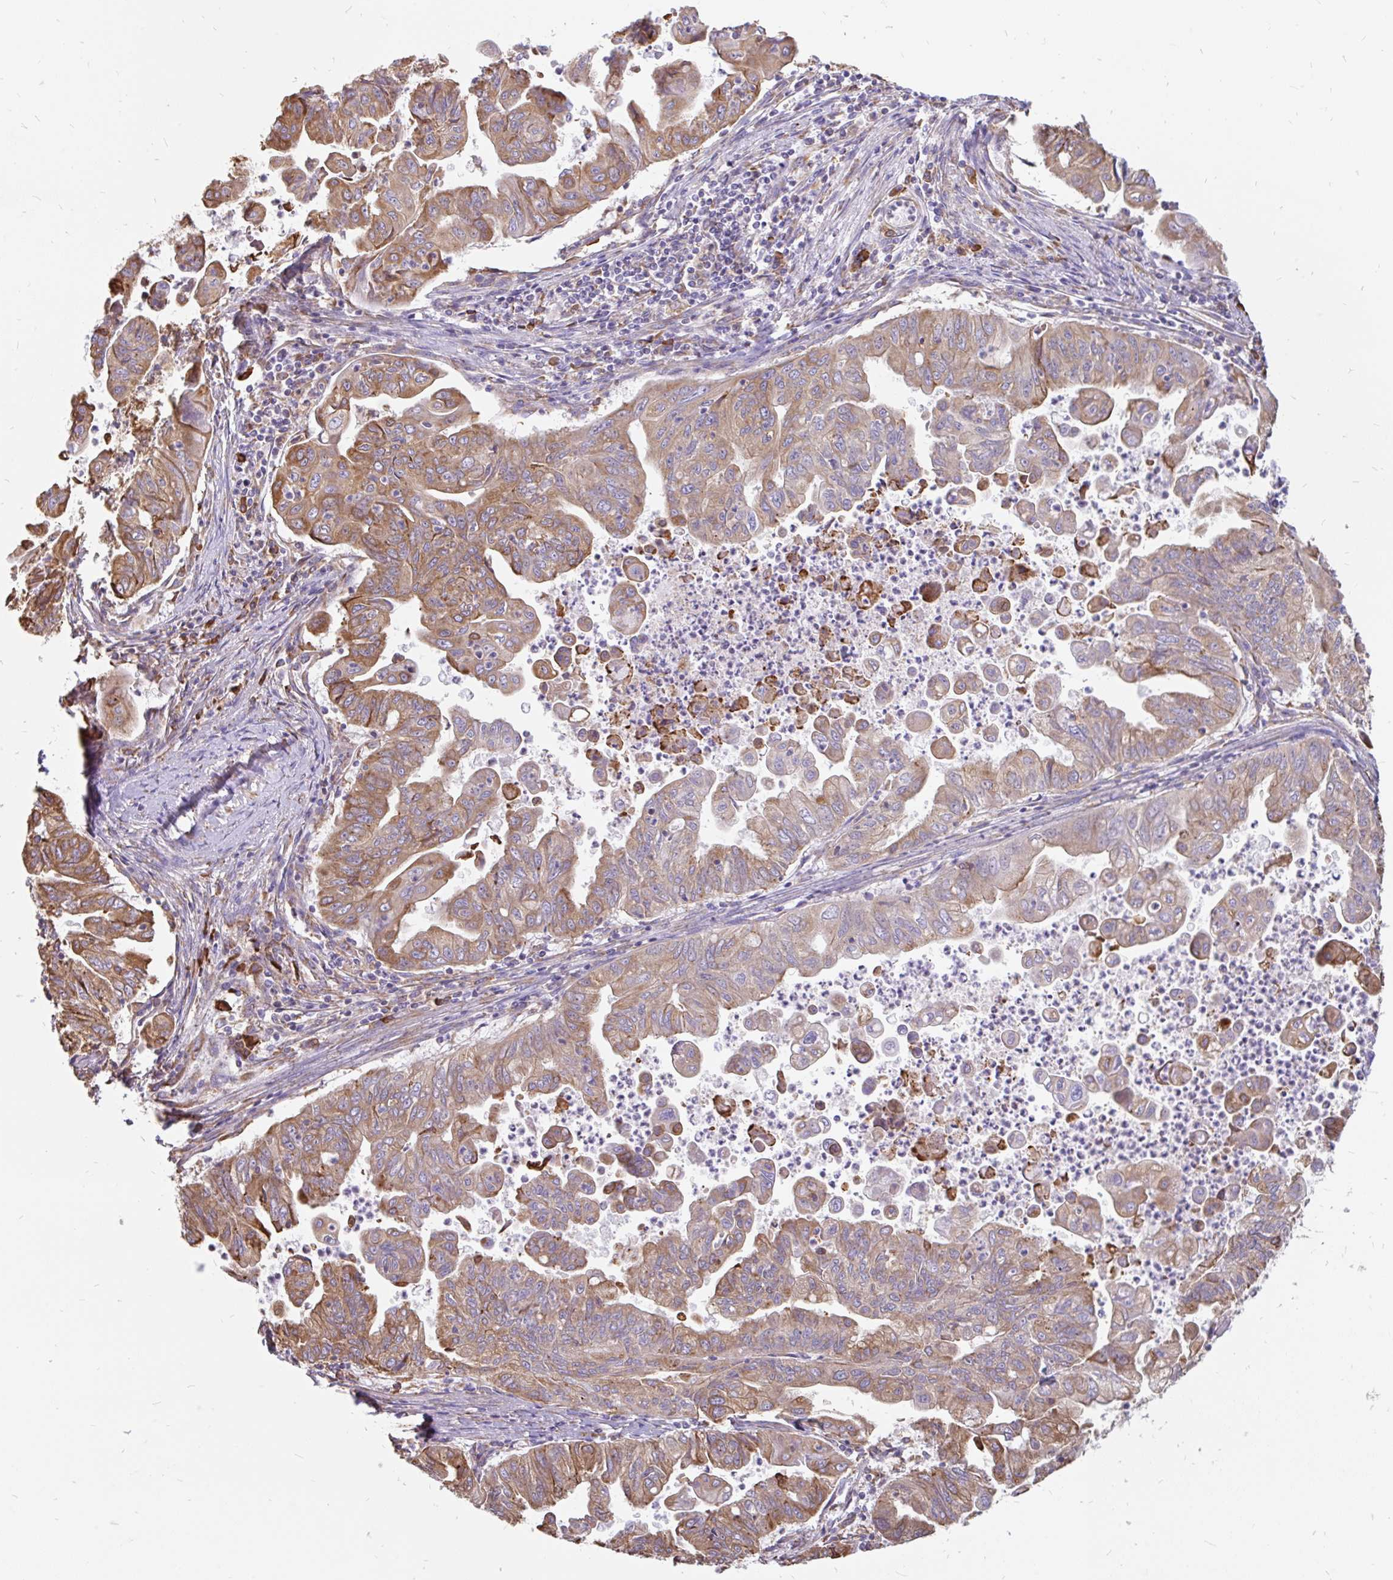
{"staining": {"intensity": "moderate", "quantity": ">75%", "location": "cytoplasmic/membranous"}, "tissue": "stomach cancer", "cell_type": "Tumor cells", "image_type": "cancer", "snomed": [{"axis": "morphology", "description": "Adenocarcinoma, NOS"}, {"axis": "topography", "description": "Stomach, upper"}], "caption": "A histopathology image of human stomach cancer stained for a protein reveals moderate cytoplasmic/membranous brown staining in tumor cells.", "gene": "EML5", "patient": {"sex": "male", "age": 80}}